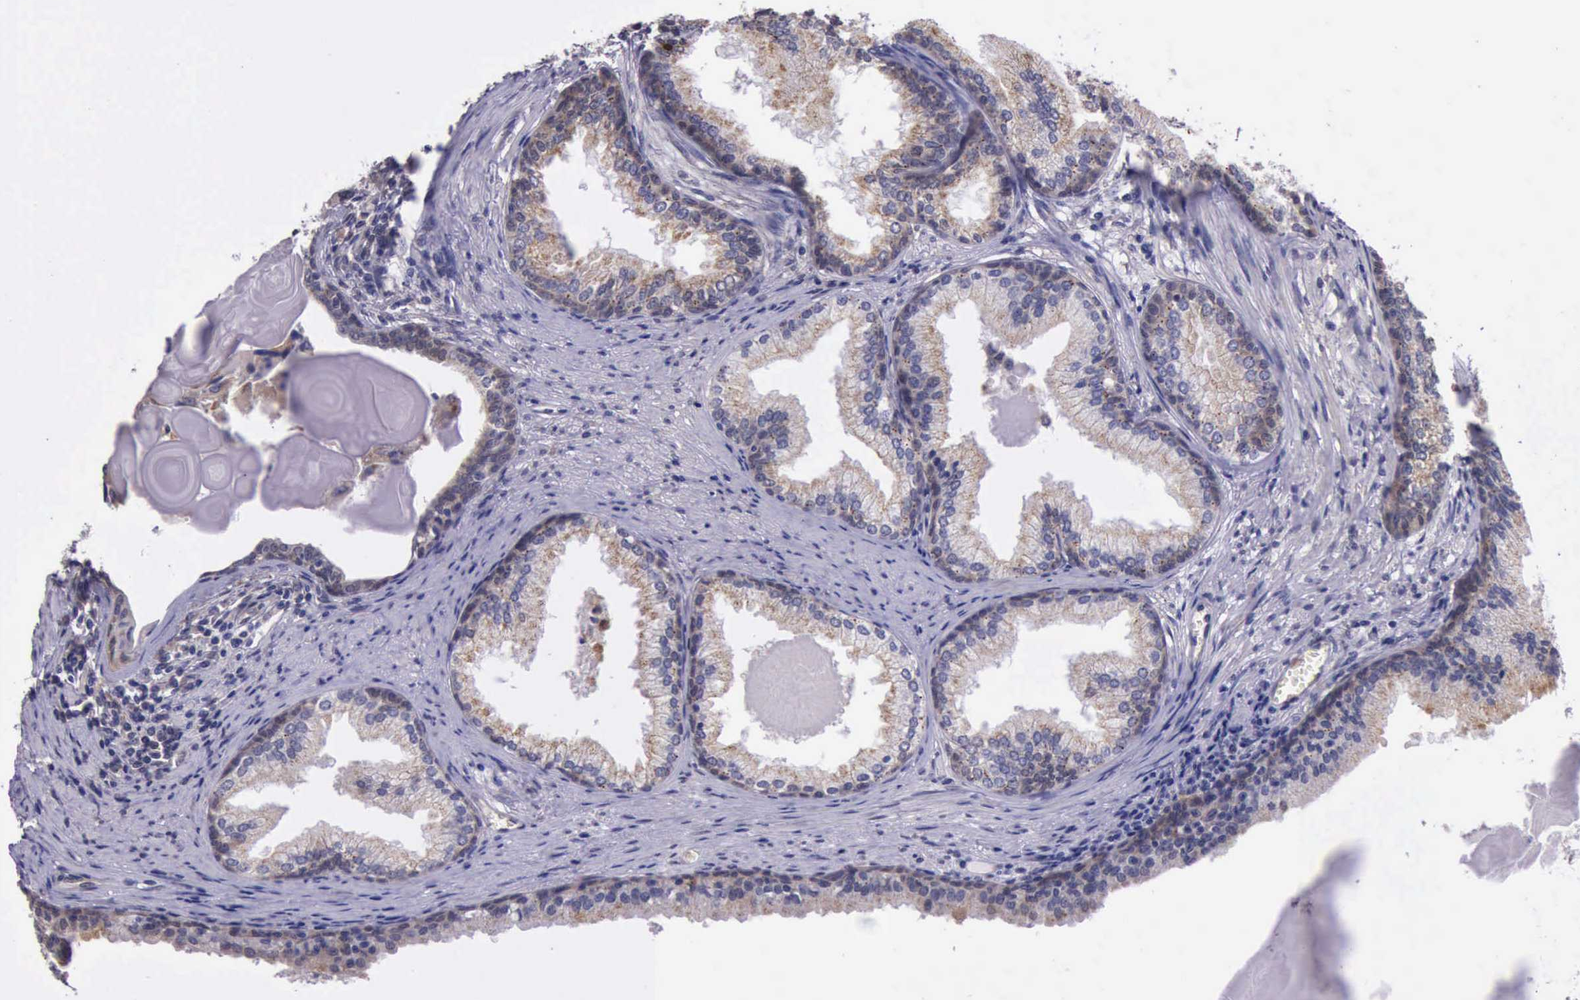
{"staining": {"intensity": "weak", "quantity": ">75%", "location": "cytoplasmic/membranous"}, "tissue": "prostate cancer", "cell_type": "Tumor cells", "image_type": "cancer", "snomed": [{"axis": "morphology", "description": "Adenocarcinoma, Medium grade"}, {"axis": "topography", "description": "Prostate"}], "caption": "Prostate adenocarcinoma (medium-grade) tissue exhibits weak cytoplasmic/membranous positivity in about >75% of tumor cells, visualized by immunohistochemistry. (Stains: DAB (3,3'-diaminobenzidine) in brown, nuclei in blue, Microscopy: brightfield microscopy at high magnification).", "gene": "PLEK2", "patient": {"sex": "male", "age": 79}}